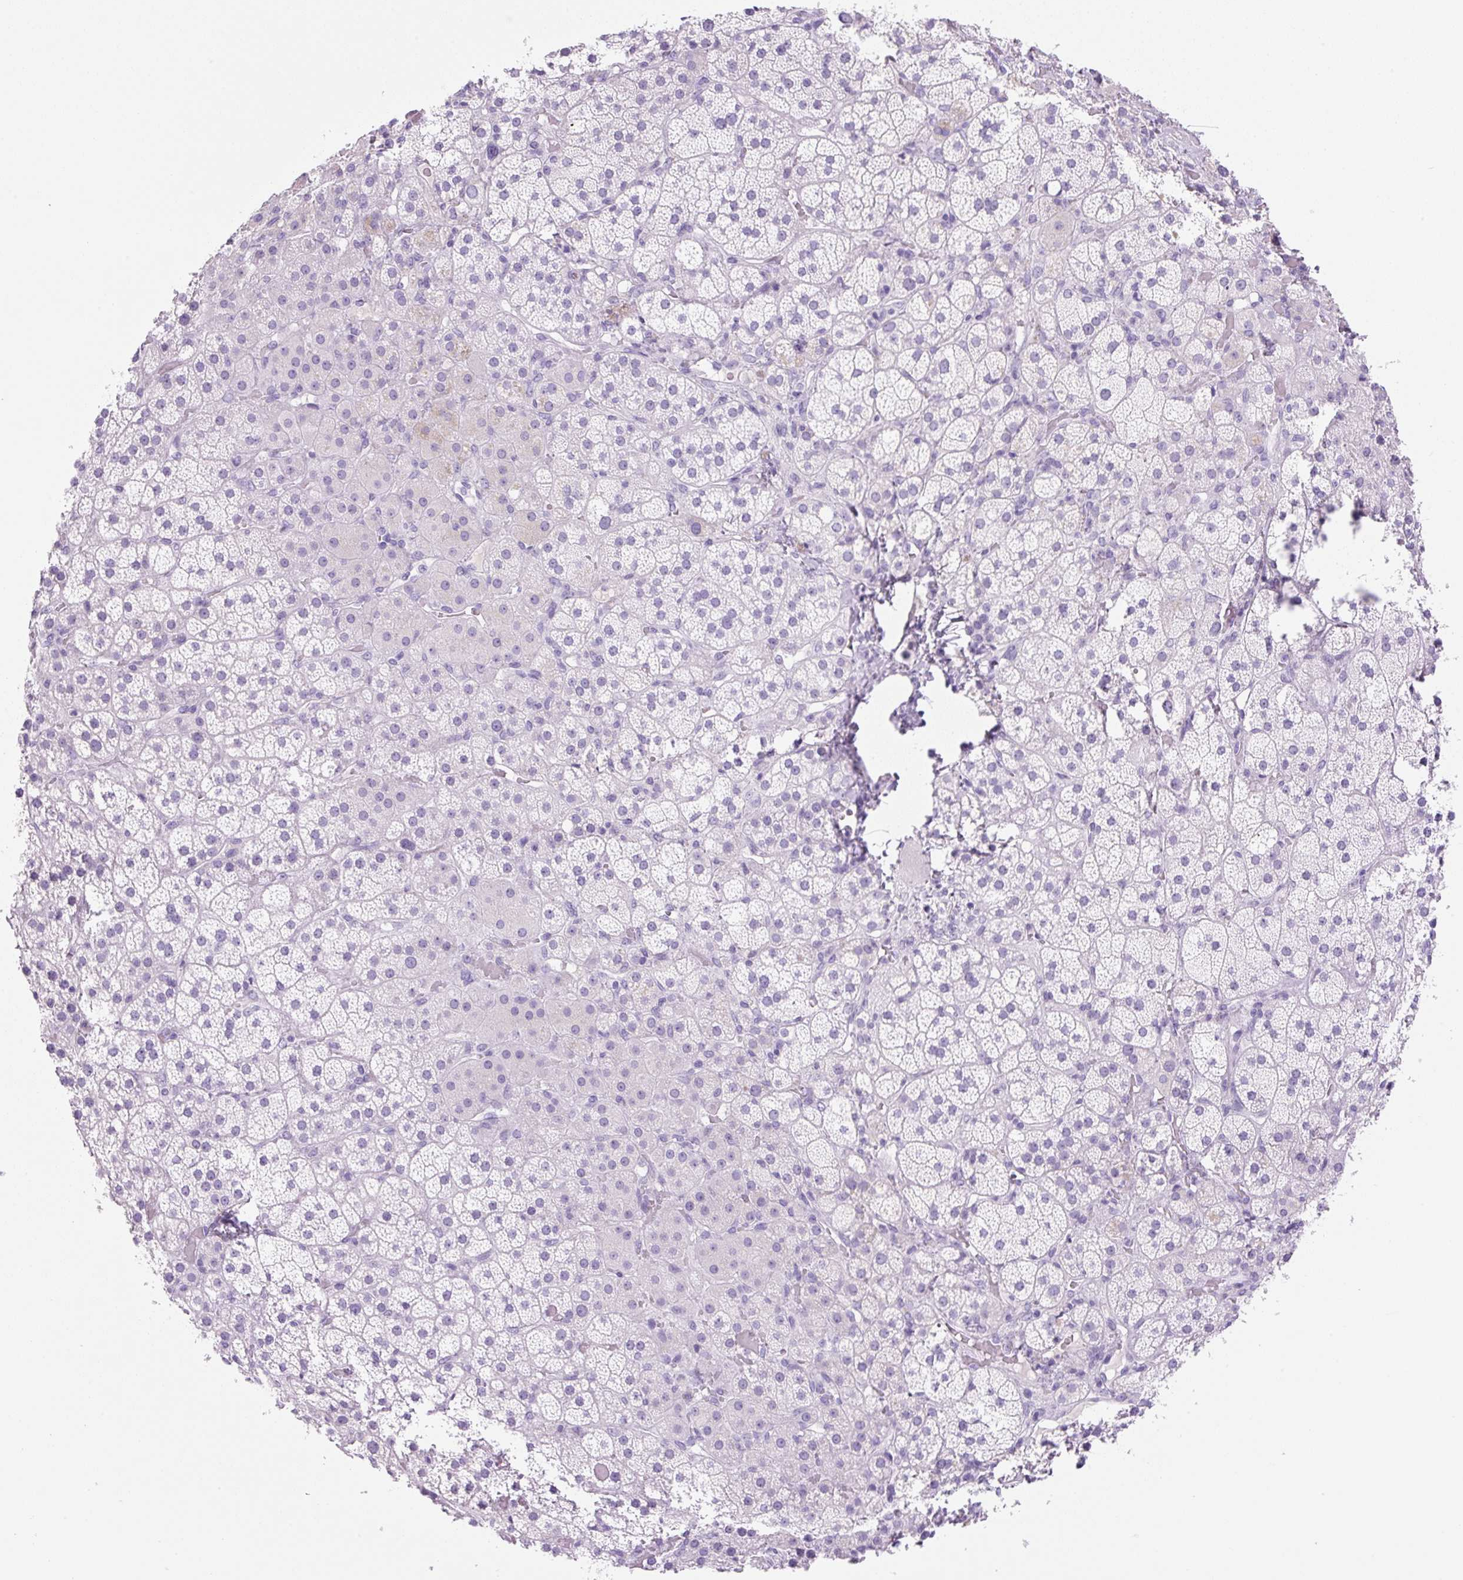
{"staining": {"intensity": "negative", "quantity": "none", "location": "none"}, "tissue": "adrenal gland", "cell_type": "Glandular cells", "image_type": "normal", "snomed": [{"axis": "morphology", "description": "Normal tissue, NOS"}, {"axis": "topography", "description": "Adrenal gland"}], "caption": "There is no significant staining in glandular cells of adrenal gland. (DAB (3,3'-diaminobenzidine) immunohistochemistry (IHC) with hematoxylin counter stain).", "gene": "PRRT1", "patient": {"sex": "male", "age": 57}}